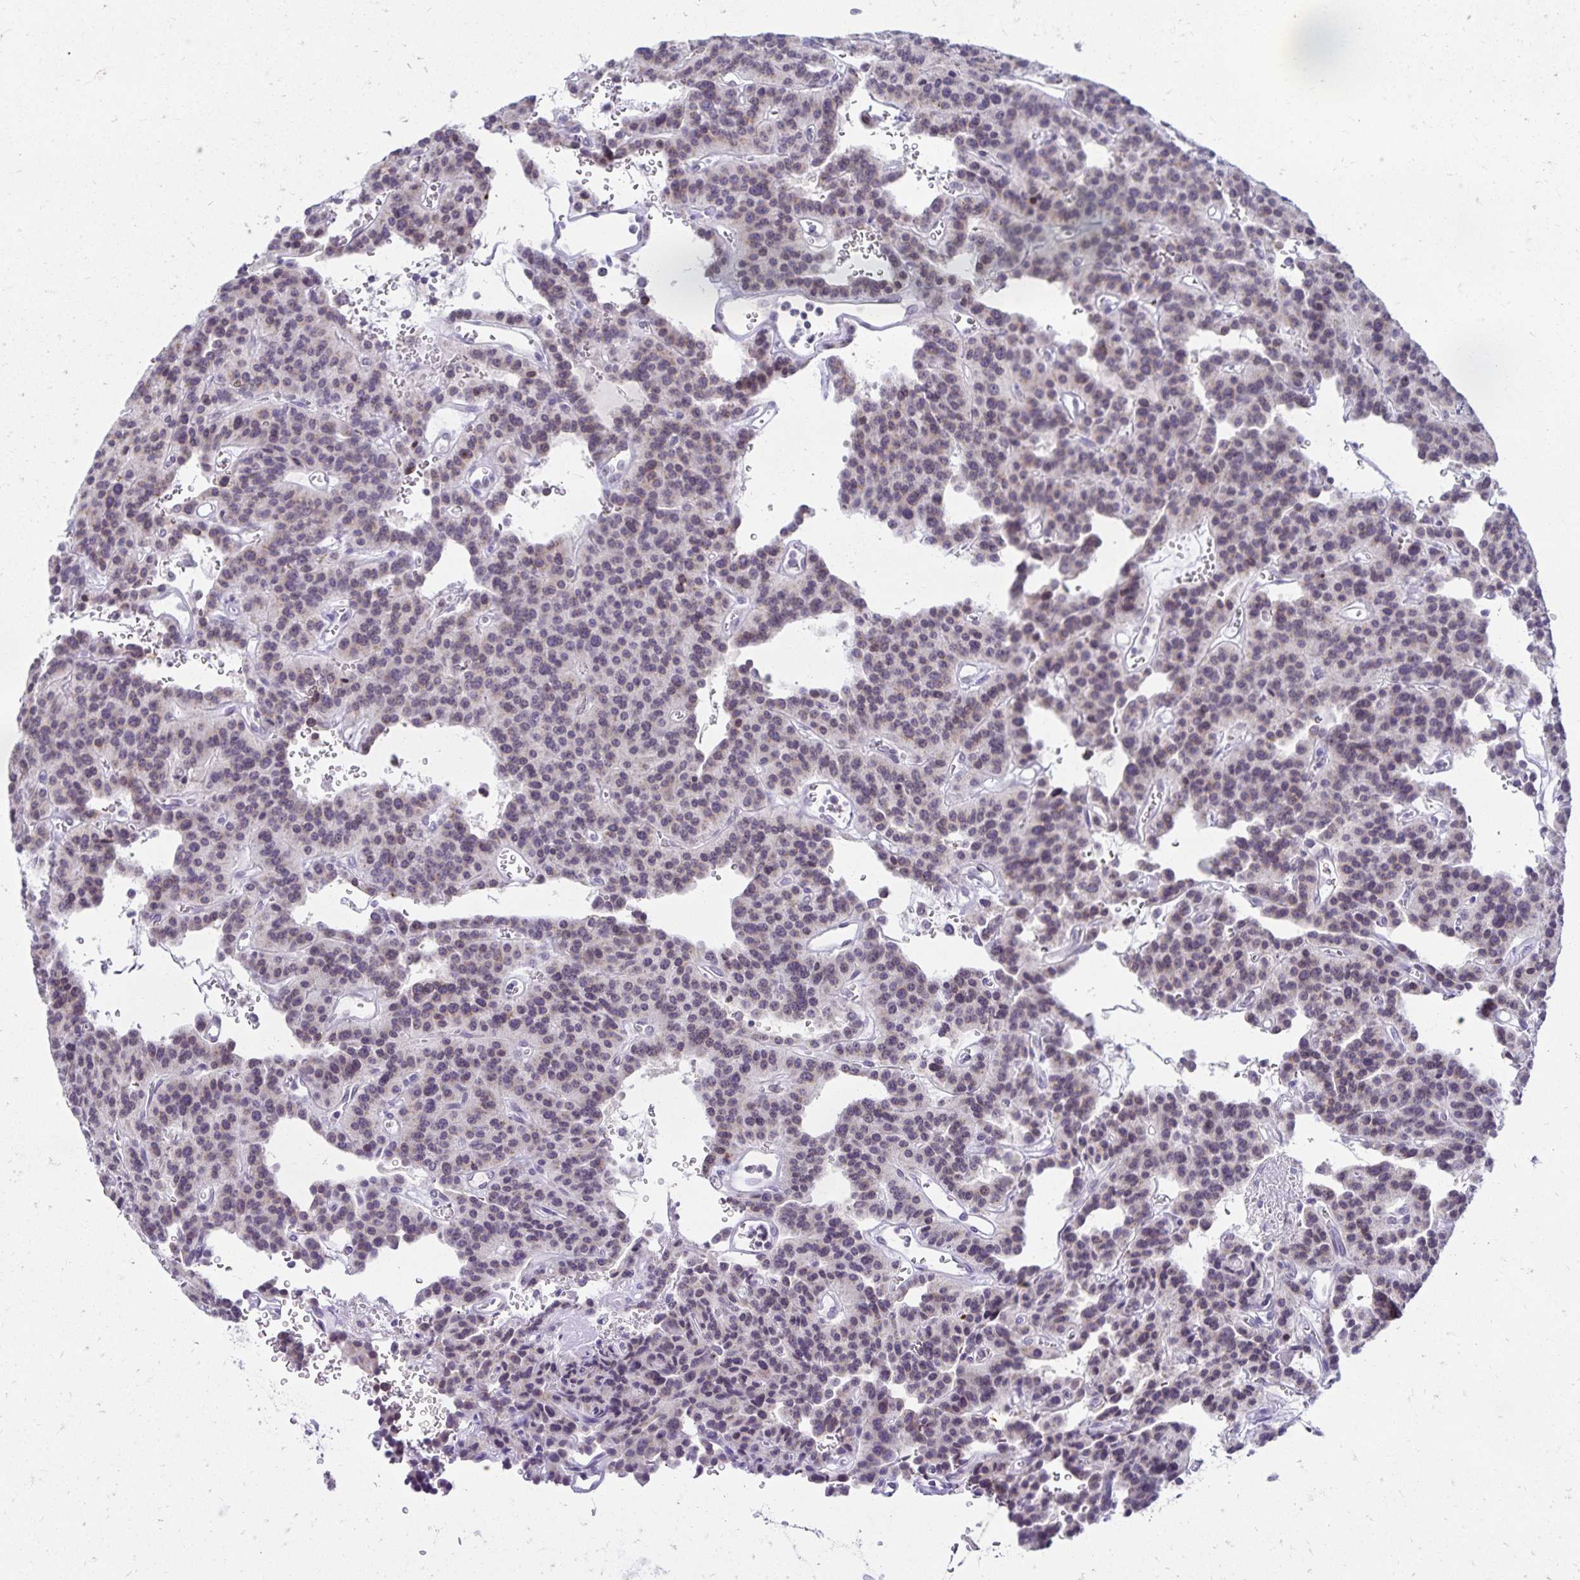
{"staining": {"intensity": "weak", "quantity": "<25%", "location": "nuclear"}, "tissue": "carcinoid", "cell_type": "Tumor cells", "image_type": "cancer", "snomed": [{"axis": "morphology", "description": "Carcinoid, malignant, NOS"}, {"axis": "topography", "description": "Lung"}], "caption": "Malignant carcinoid stained for a protein using immunohistochemistry (IHC) reveals no positivity tumor cells.", "gene": "FAM166C", "patient": {"sex": "female", "age": 71}}